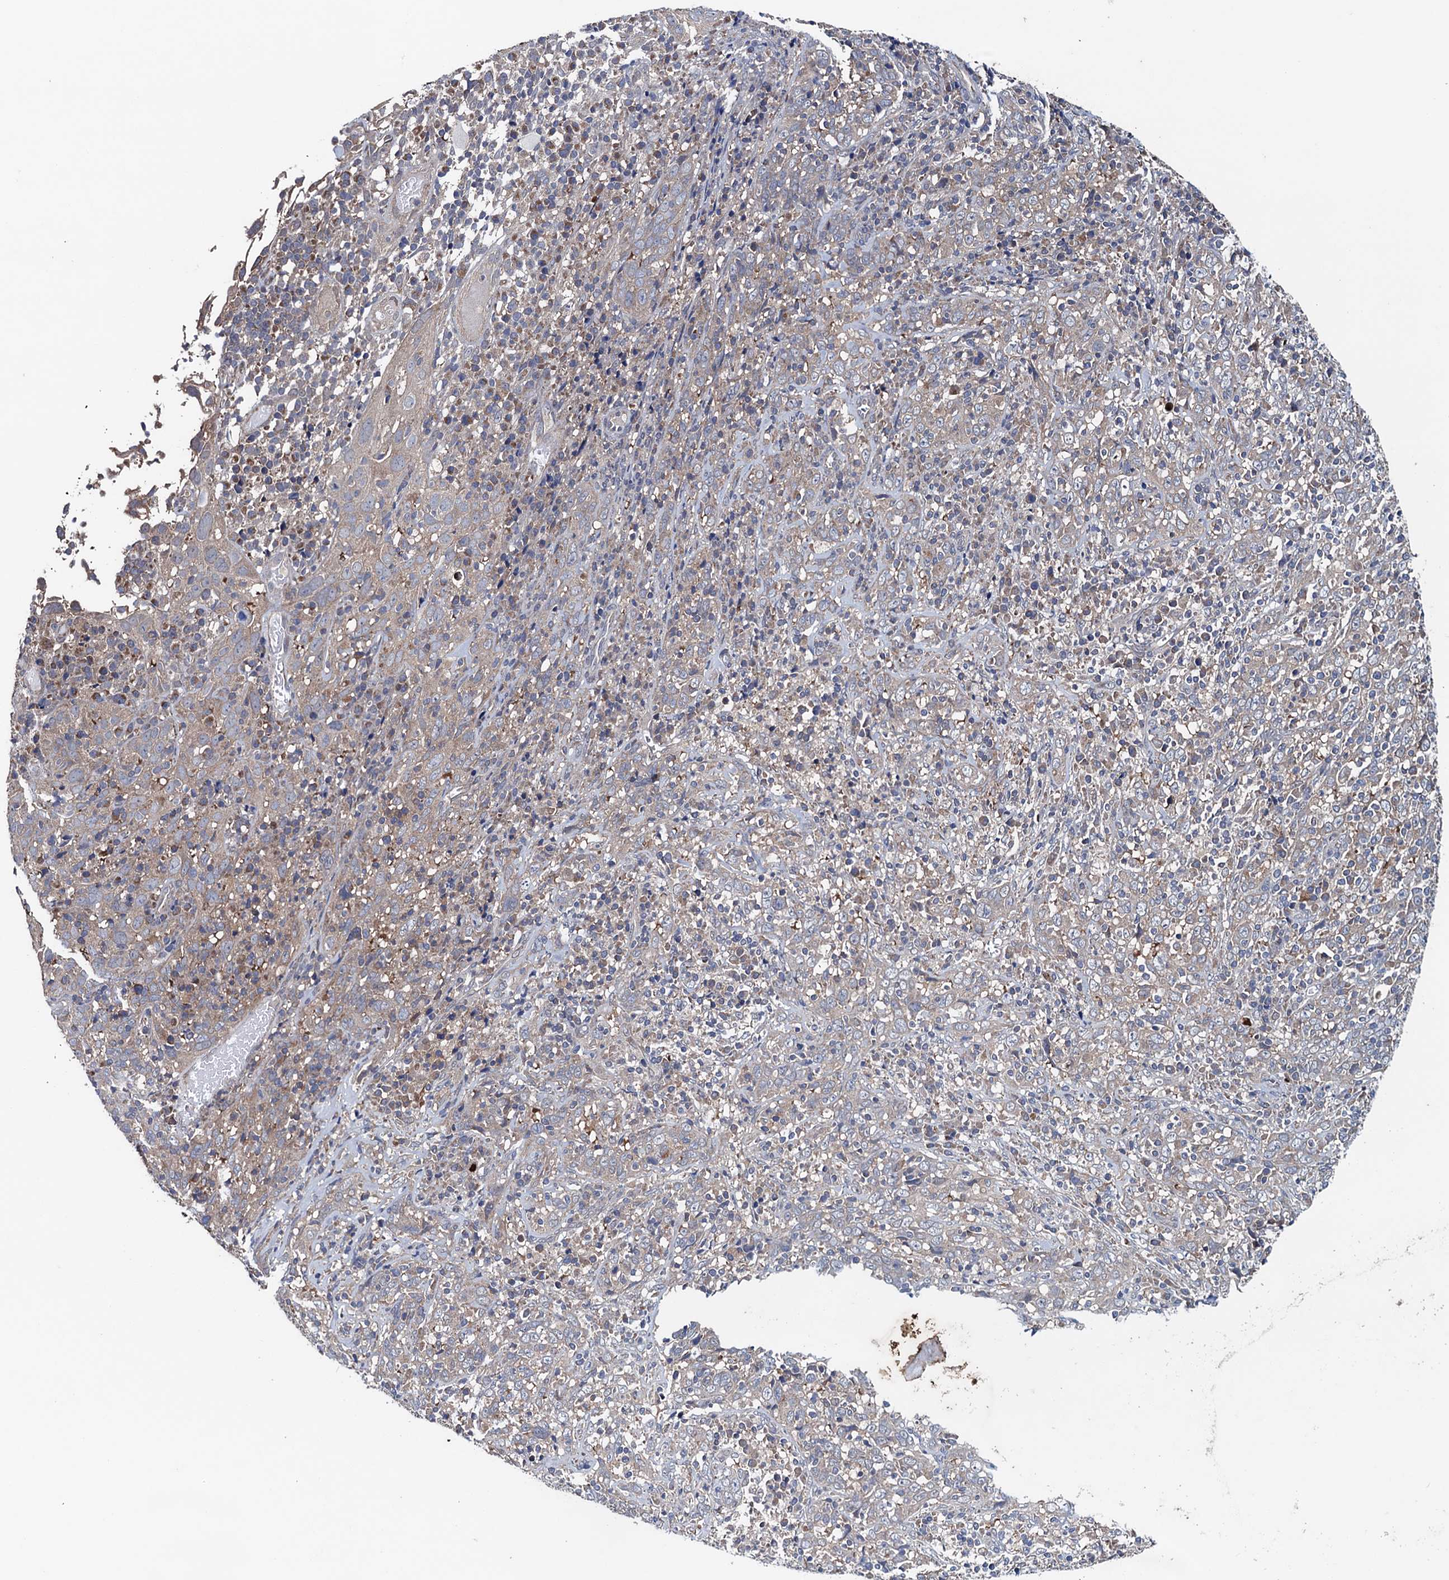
{"staining": {"intensity": "weak", "quantity": "<25%", "location": "cytoplasmic/membranous"}, "tissue": "cervical cancer", "cell_type": "Tumor cells", "image_type": "cancer", "snomed": [{"axis": "morphology", "description": "Squamous cell carcinoma, NOS"}, {"axis": "topography", "description": "Cervix"}], "caption": "This is an IHC photomicrograph of human cervical cancer. There is no expression in tumor cells.", "gene": "BLTP3B", "patient": {"sex": "female", "age": 46}}